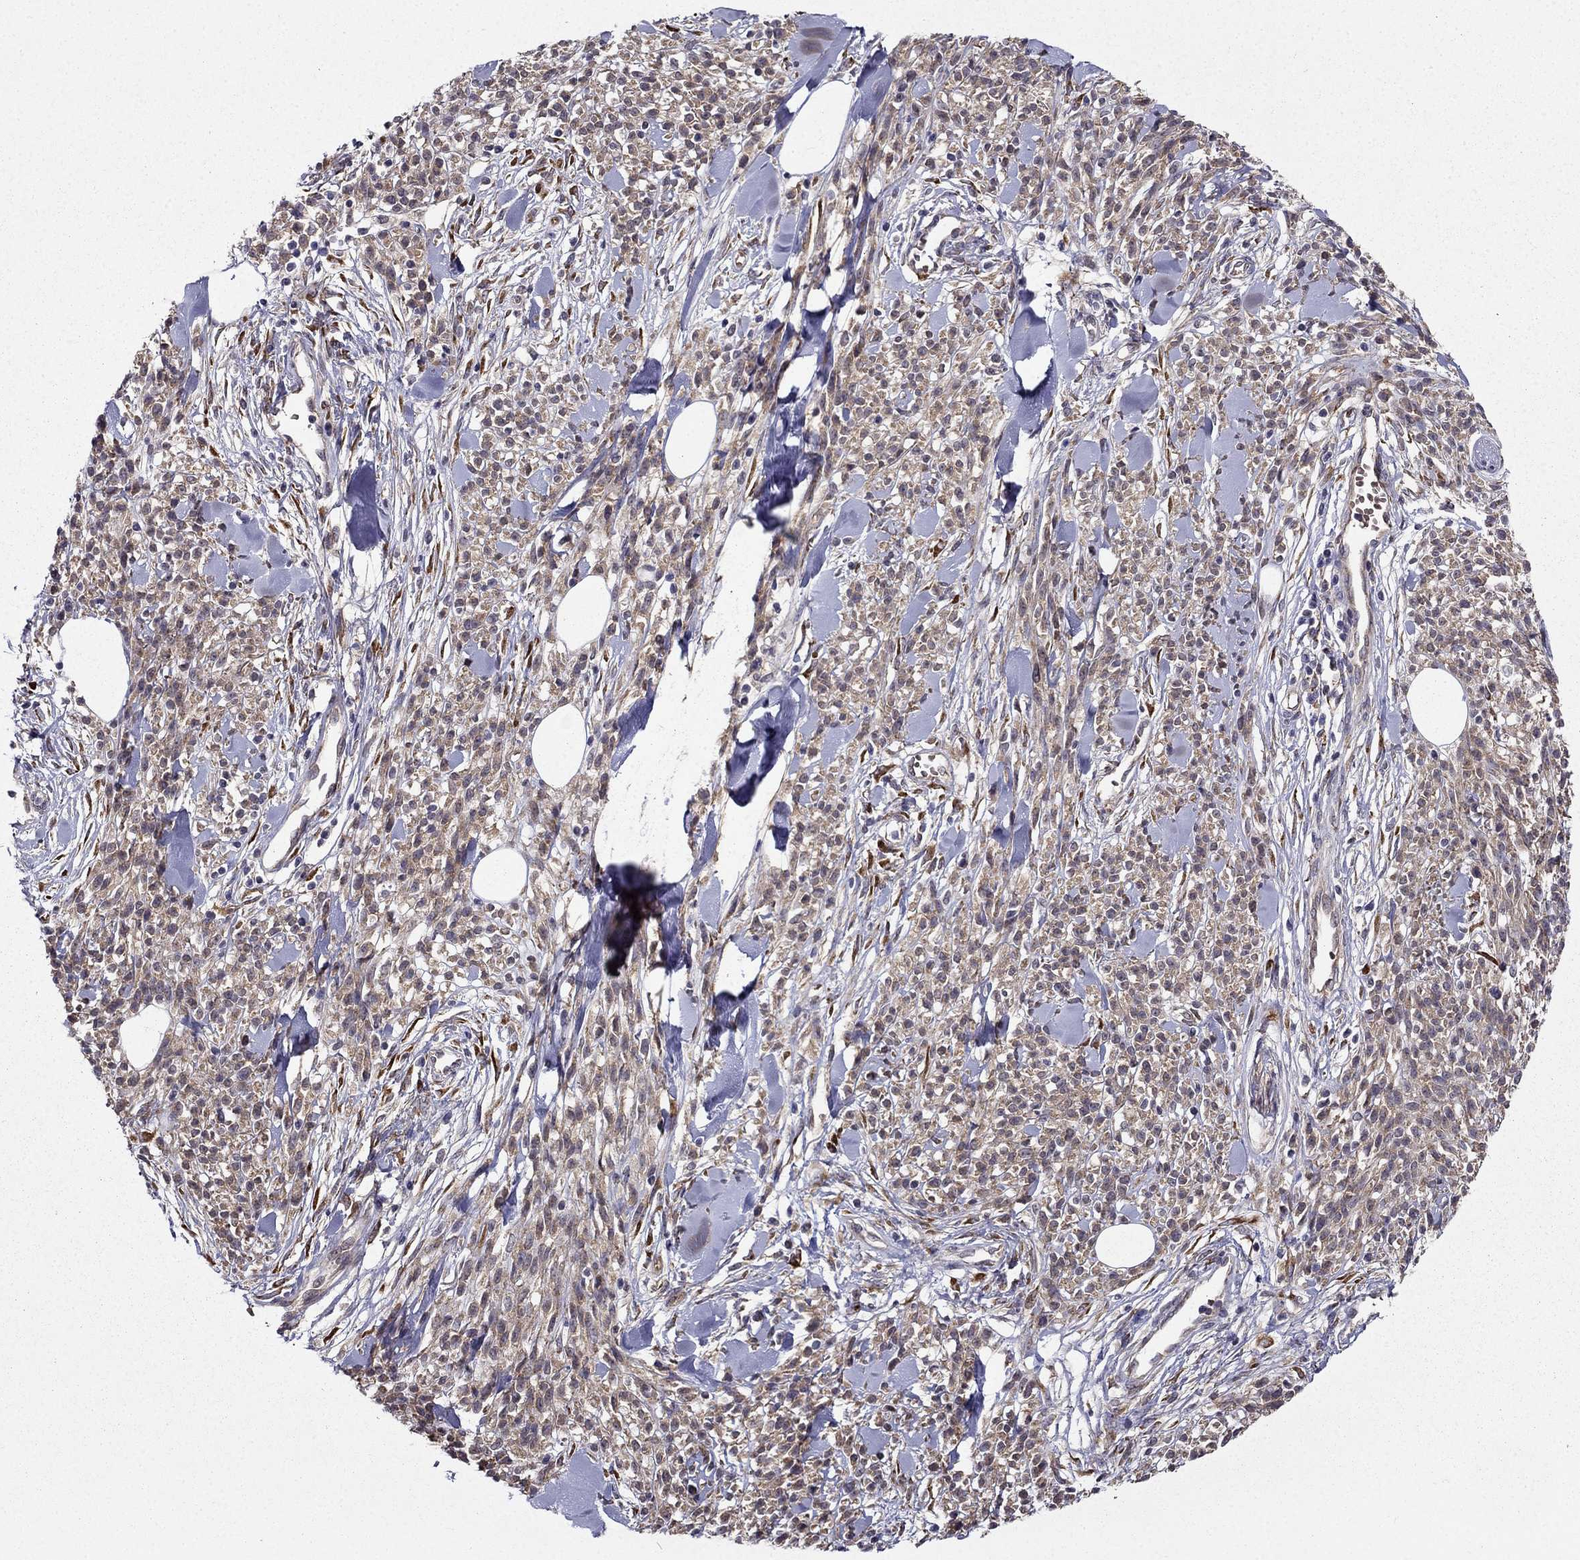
{"staining": {"intensity": "weak", "quantity": ">75%", "location": "cytoplasmic/membranous"}, "tissue": "melanoma", "cell_type": "Tumor cells", "image_type": "cancer", "snomed": [{"axis": "morphology", "description": "Malignant melanoma, NOS"}, {"axis": "topography", "description": "Skin"}, {"axis": "topography", "description": "Skin of trunk"}], "caption": "This image shows immunohistochemistry staining of human melanoma, with low weak cytoplasmic/membranous staining in about >75% of tumor cells.", "gene": "ARHGEF28", "patient": {"sex": "male", "age": 74}}